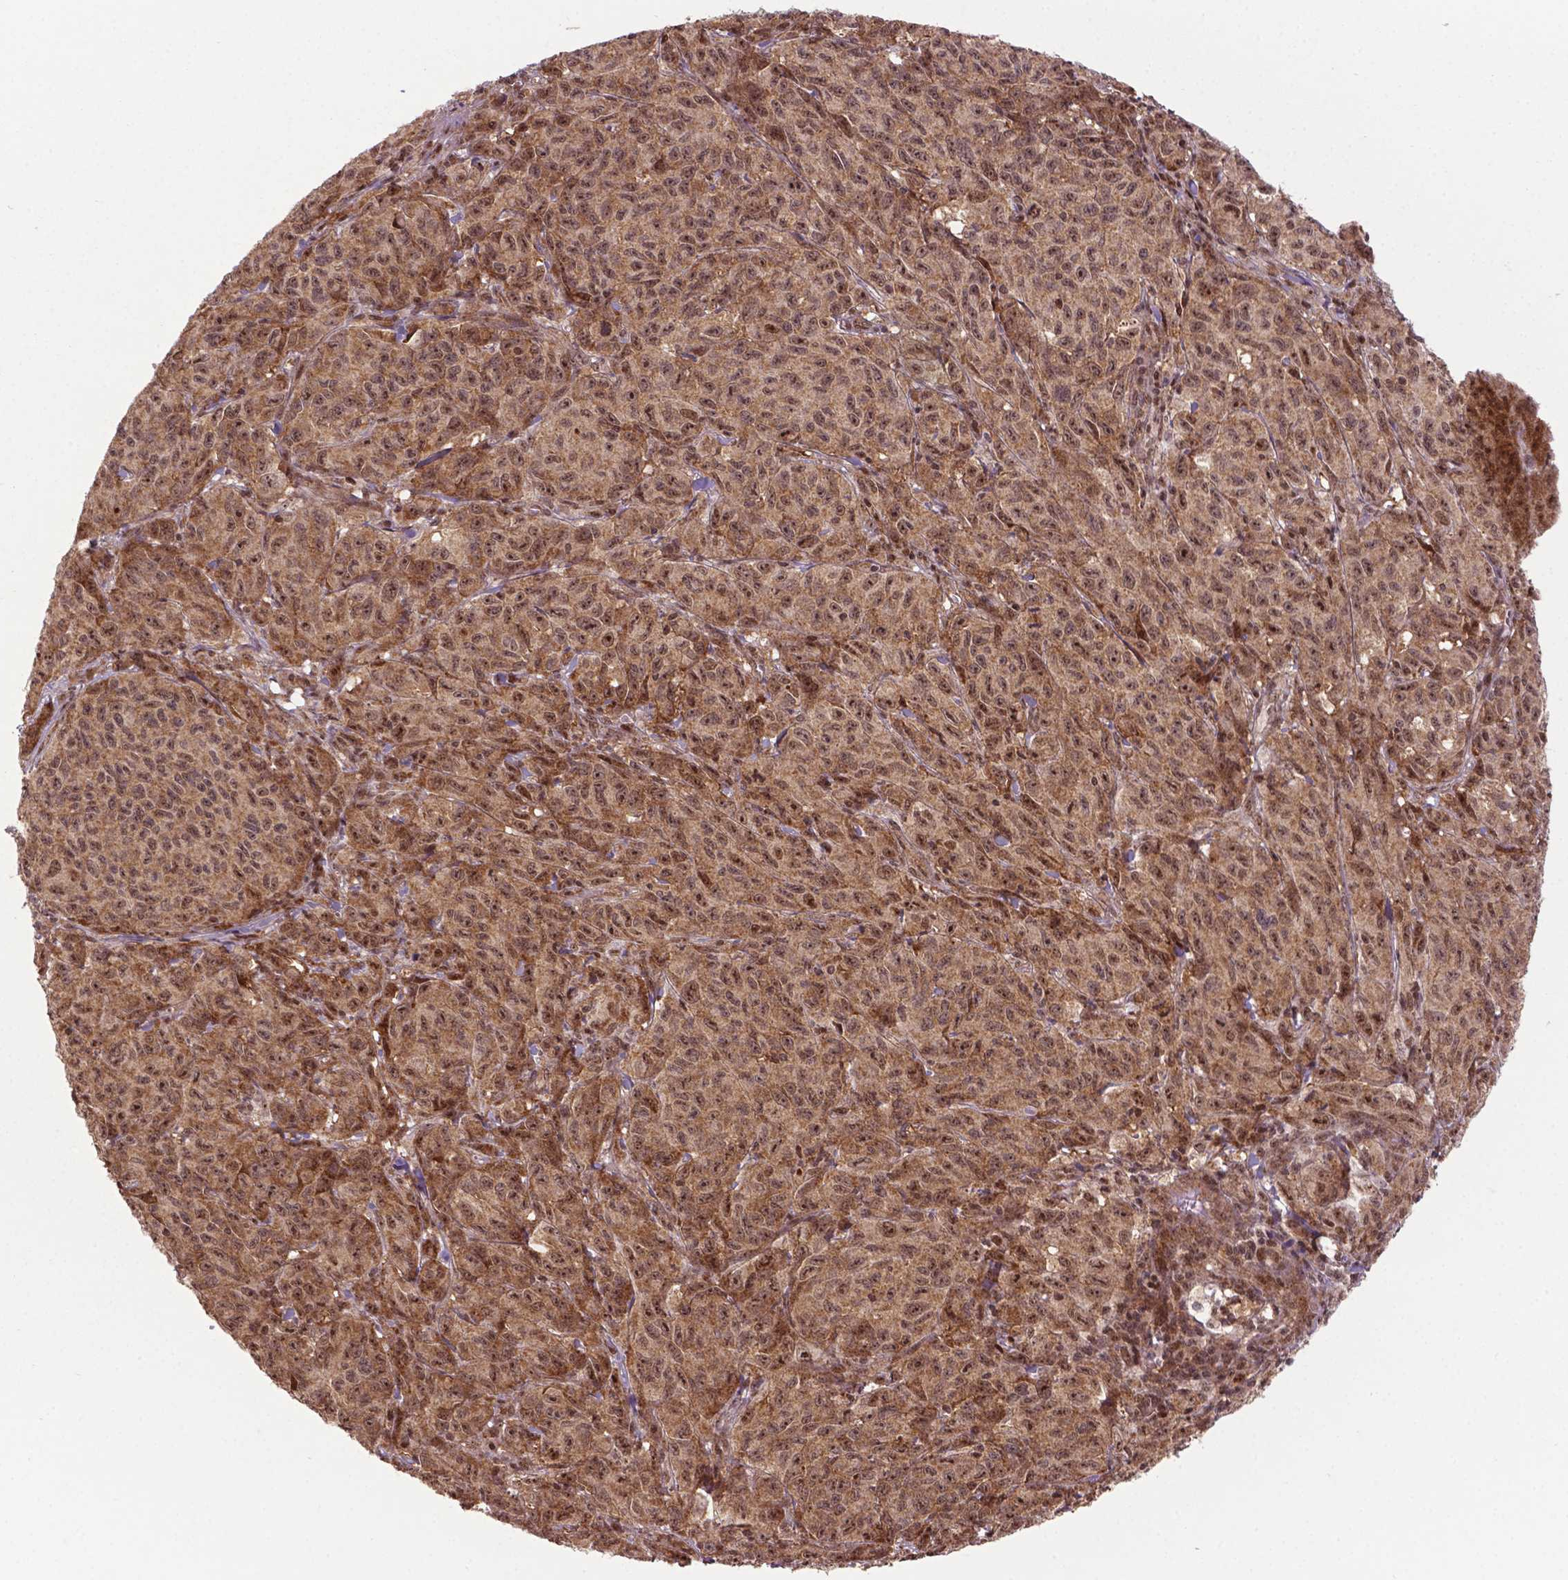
{"staining": {"intensity": "moderate", "quantity": ">75%", "location": "nuclear"}, "tissue": "melanoma", "cell_type": "Tumor cells", "image_type": "cancer", "snomed": [{"axis": "morphology", "description": "Malignant melanoma, NOS"}, {"axis": "topography", "description": "Vulva, labia, clitoris and Bartholin´s gland, NO"}], "caption": "This histopathology image demonstrates melanoma stained with immunohistochemistry to label a protein in brown. The nuclear of tumor cells show moderate positivity for the protein. Nuclei are counter-stained blue.", "gene": "CSNK2A1", "patient": {"sex": "female", "age": 75}}